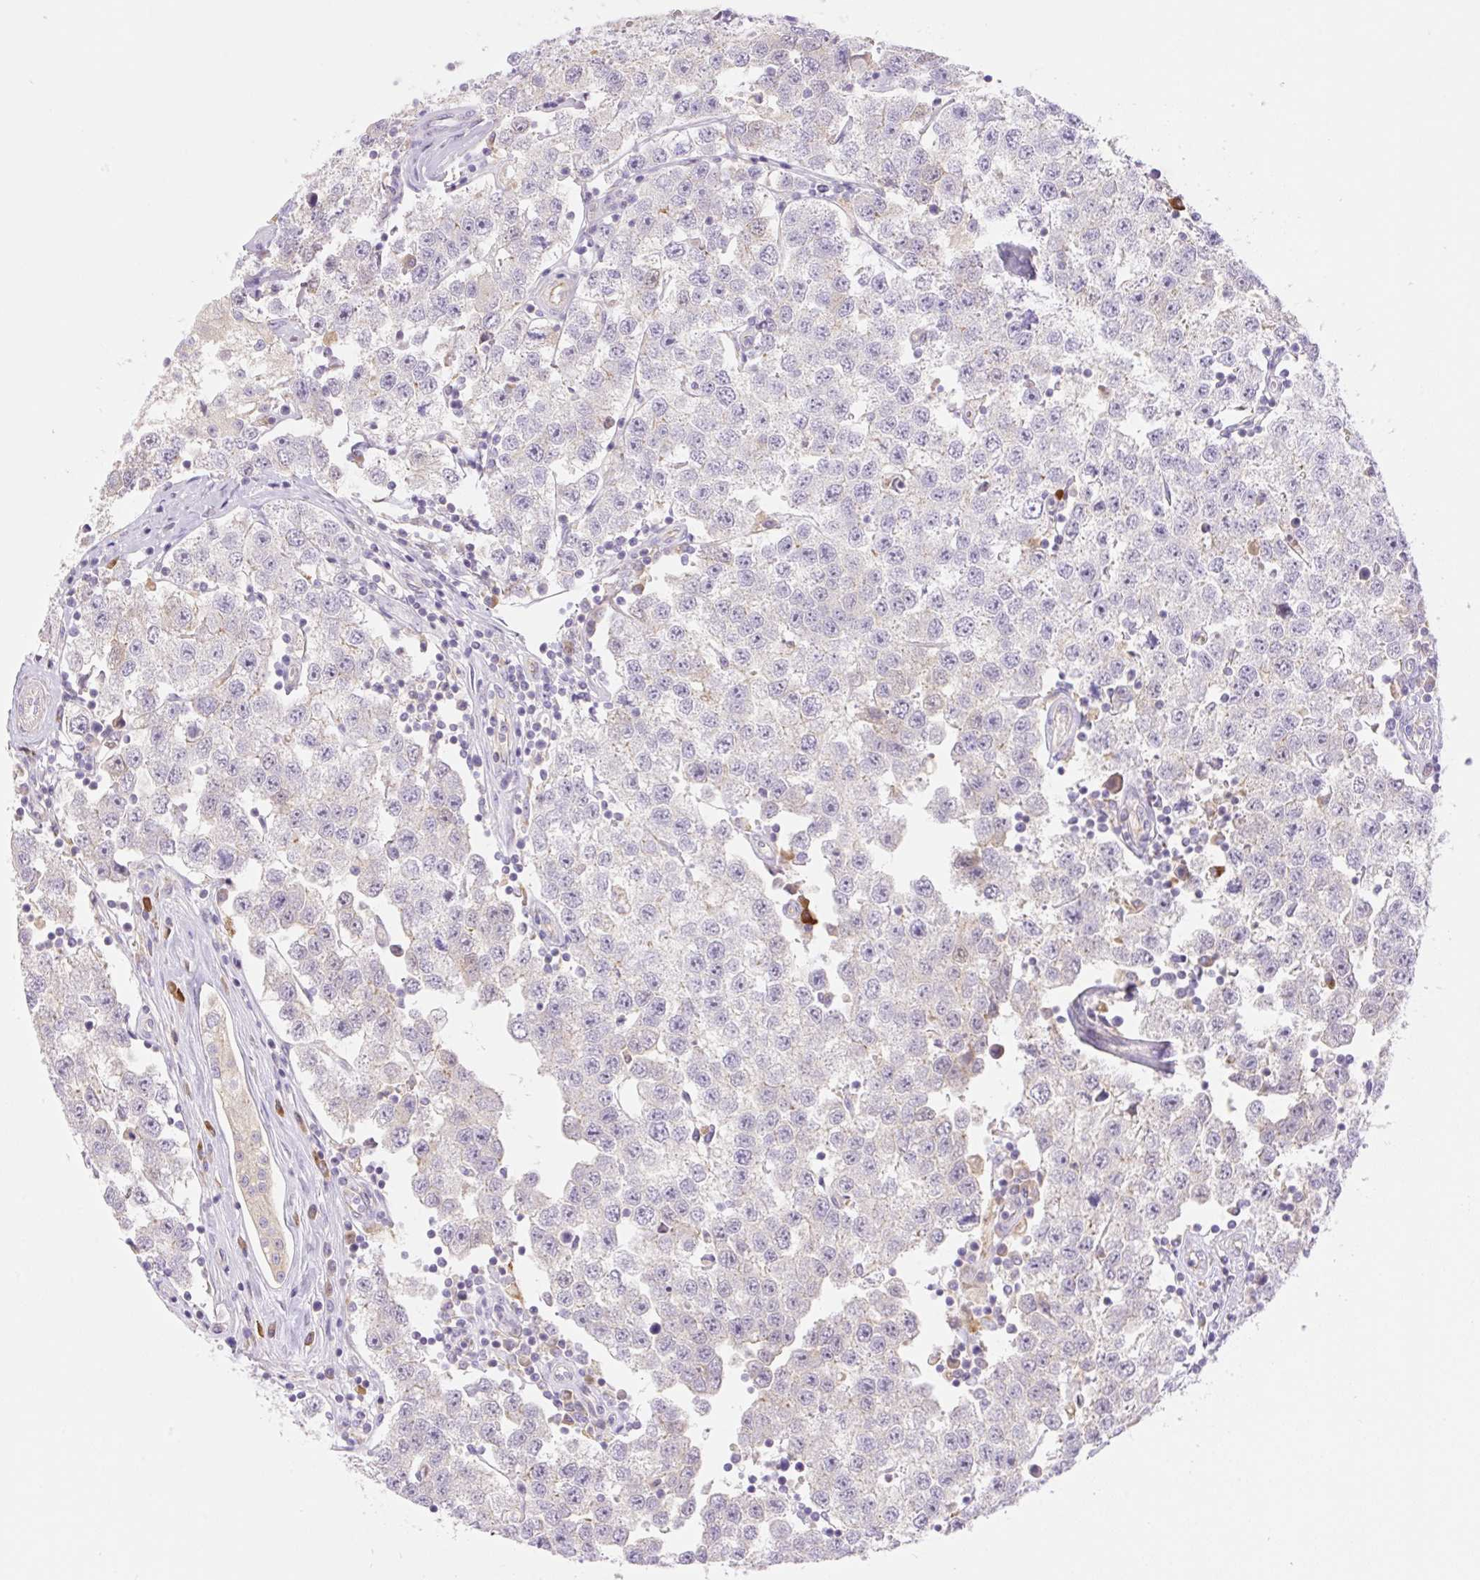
{"staining": {"intensity": "negative", "quantity": "none", "location": "none"}, "tissue": "testis cancer", "cell_type": "Tumor cells", "image_type": "cancer", "snomed": [{"axis": "morphology", "description": "Seminoma, NOS"}, {"axis": "topography", "description": "Testis"}], "caption": "Immunohistochemical staining of human seminoma (testis) shows no significant staining in tumor cells.", "gene": "DENND5A", "patient": {"sex": "male", "age": 34}}